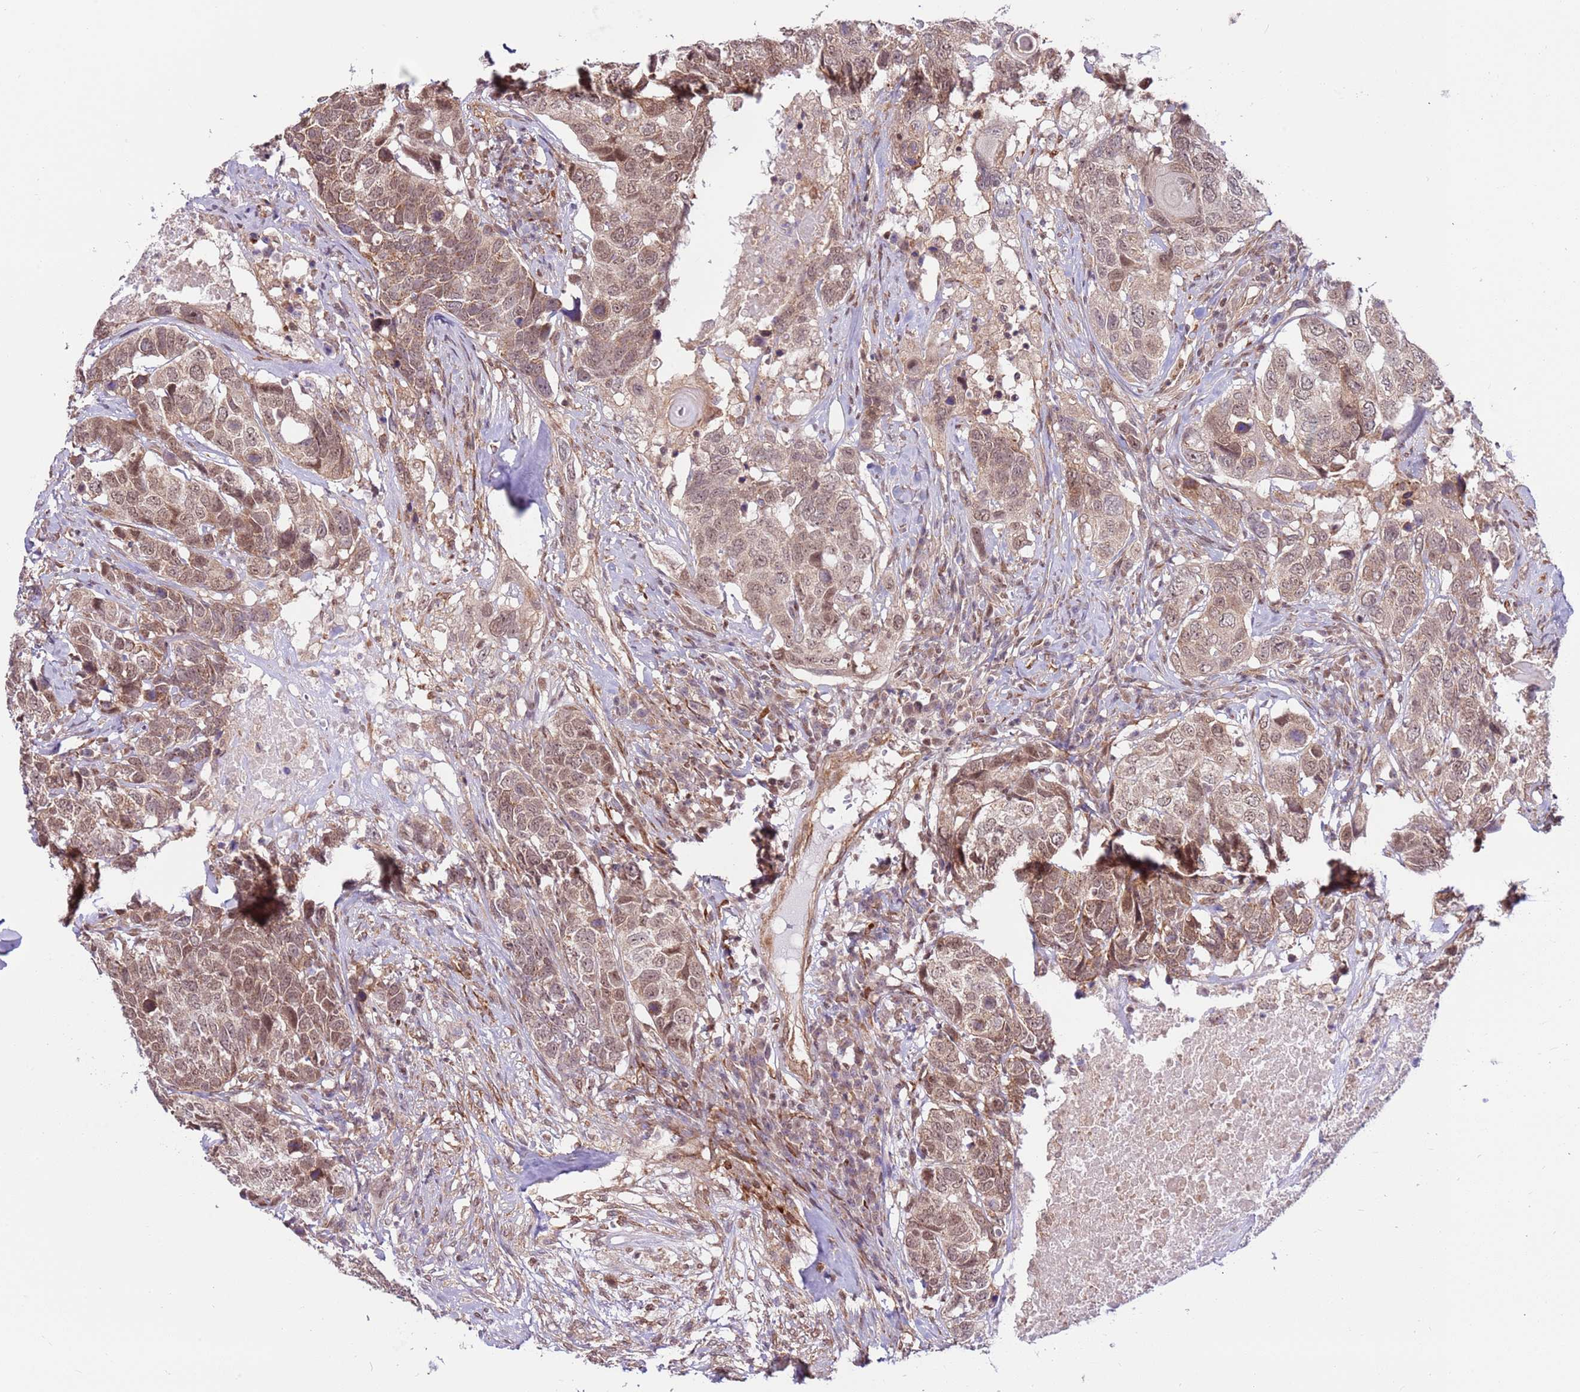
{"staining": {"intensity": "weak", "quantity": ">75%", "location": "cytoplasmic/membranous,nuclear"}, "tissue": "head and neck cancer", "cell_type": "Tumor cells", "image_type": "cancer", "snomed": [{"axis": "morphology", "description": "Squamous cell carcinoma, NOS"}, {"axis": "topography", "description": "Head-Neck"}], "caption": "High-power microscopy captured an IHC histopathology image of squamous cell carcinoma (head and neck), revealing weak cytoplasmic/membranous and nuclear staining in approximately >75% of tumor cells.", "gene": "DCAF4", "patient": {"sex": "male", "age": 66}}